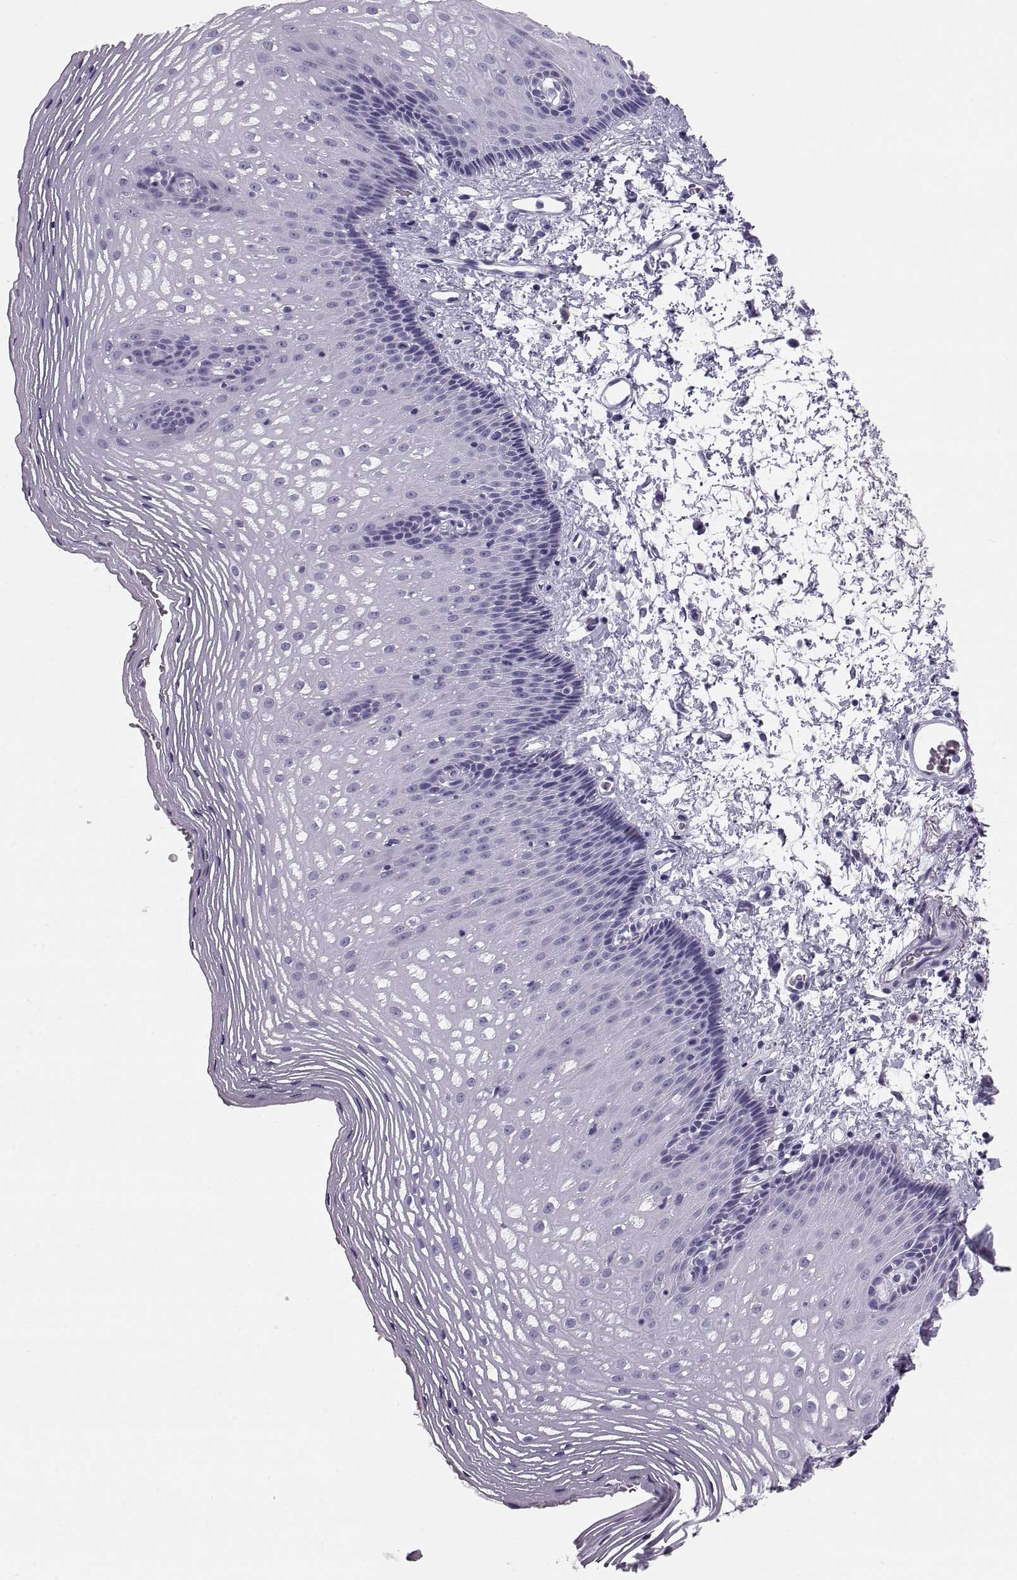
{"staining": {"intensity": "negative", "quantity": "none", "location": "none"}, "tissue": "esophagus", "cell_type": "Squamous epithelial cells", "image_type": "normal", "snomed": [{"axis": "morphology", "description": "Normal tissue, NOS"}, {"axis": "topography", "description": "Esophagus"}], "caption": "Immunohistochemistry (IHC) histopathology image of unremarkable human esophagus stained for a protein (brown), which exhibits no staining in squamous epithelial cells. Brightfield microscopy of immunohistochemistry stained with DAB (brown) and hematoxylin (blue), captured at high magnification.", "gene": "PAX2", "patient": {"sex": "male", "age": 76}}